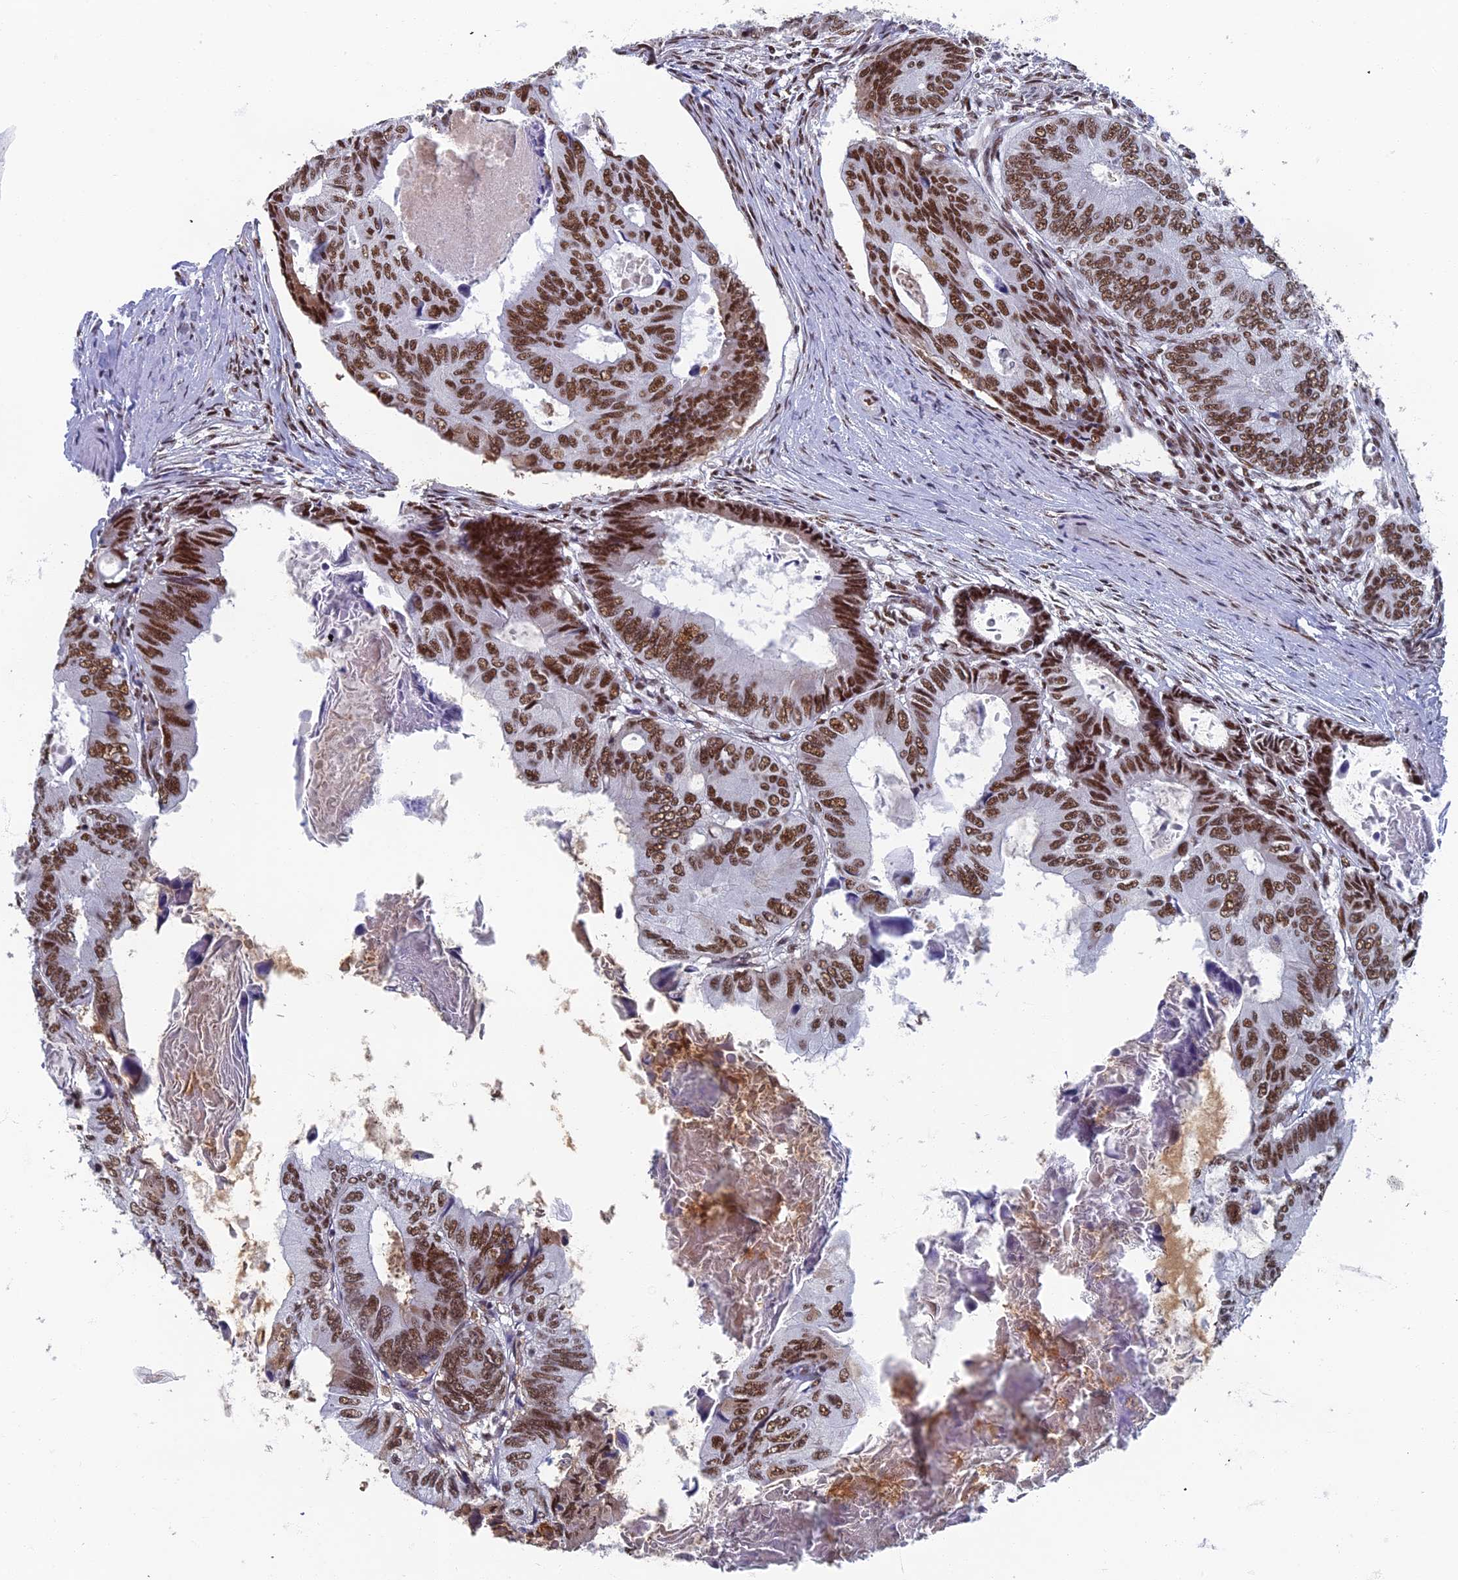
{"staining": {"intensity": "moderate", "quantity": ">75%", "location": "nuclear"}, "tissue": "colorectal cancer", "cell_type": "Tumor cells", "image_type": "cancer", "snomed": [{"axis": "morphology", "description": "Adenocarcinoma, NOS"}, {"axis": "topography", "description": "Colon"}], "caption": "The micrograph demonstrates a brown stain indicating the presence of a protein in the nuclear of tumor cells in colorectal adenocarcinoma.", "gene": "TAF13", "patient": {"sex": "male", "age": 85}}